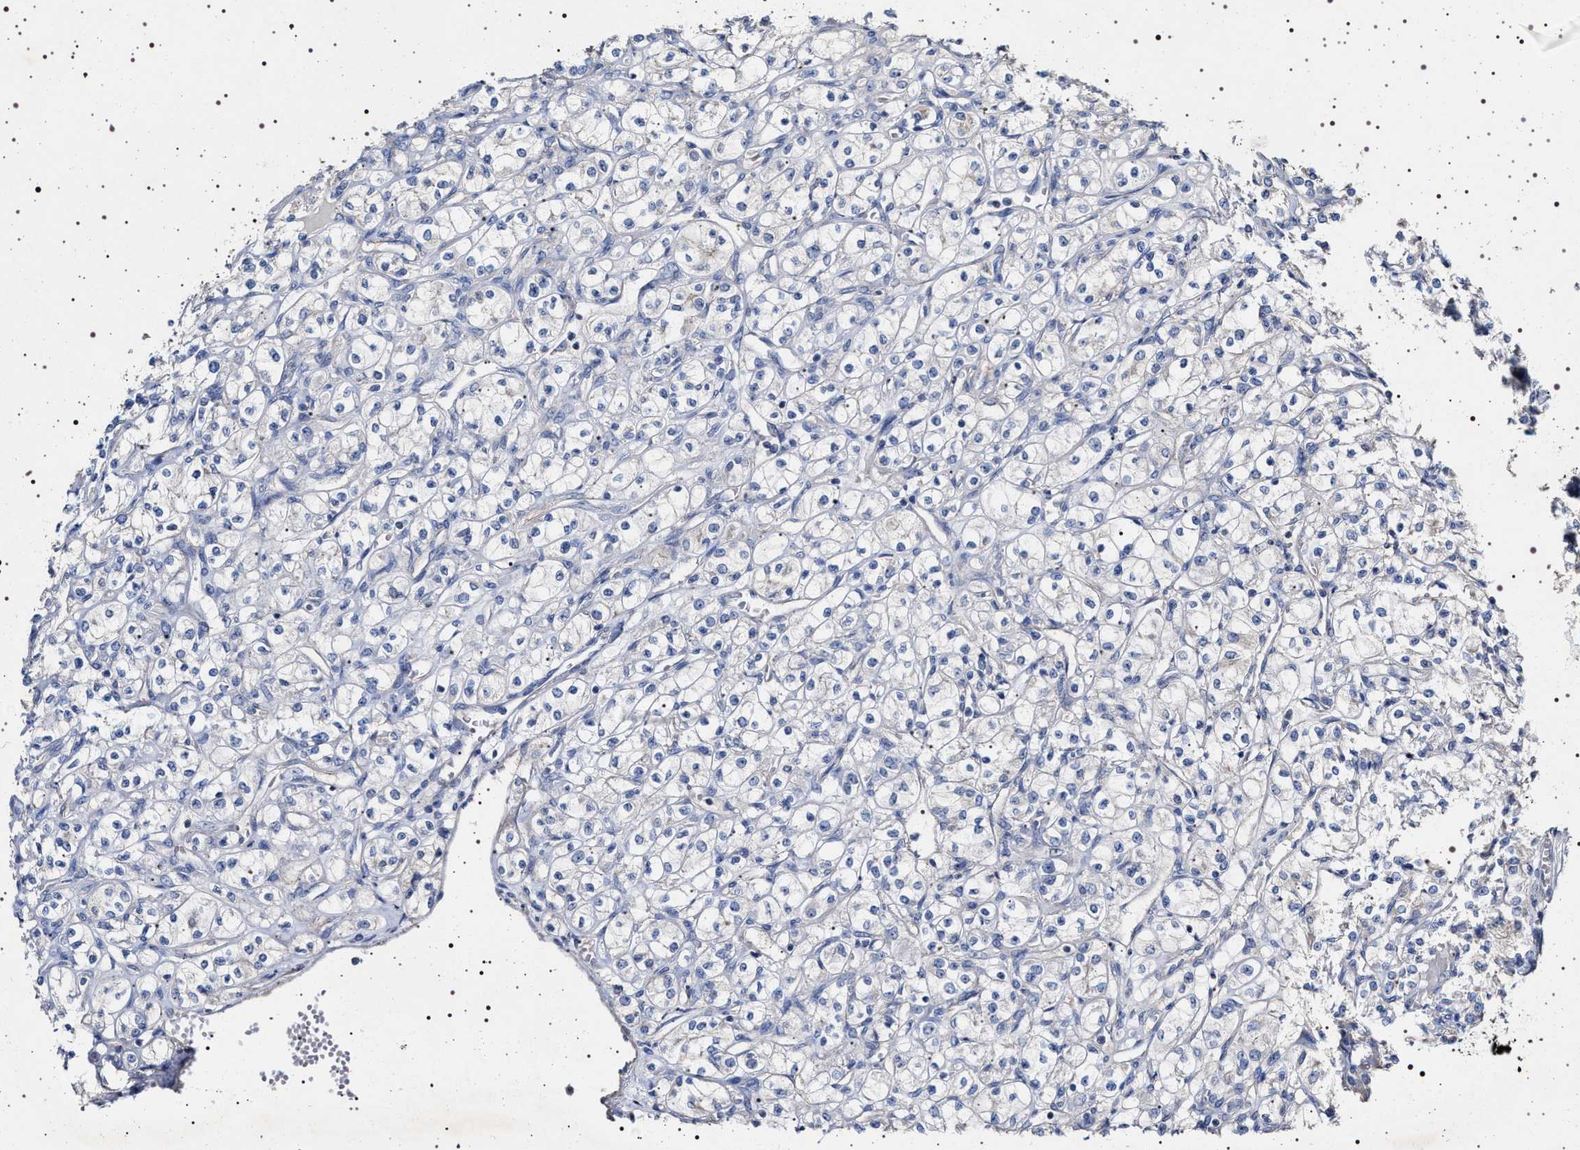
{"staining": {"intensity": "negative", "quantity": "none", "location": "none"}, "tissue": "renal cancer", "cell_type": "Tumor cells", "image_type": "cancer", "snomed": [{"axis": "morphology", "description": "Adenocarcinoma, NOS"}, {"axis": "topography", "description": "Kidney"}], "caption": "Tumor cells show no significant protein staining in adenocarcinoma (renal). (Brightfield microscopy of DAB IHC at high magnification).", "gene": "NAALADL2", "patient": {"sex": "male", "age": 77}}